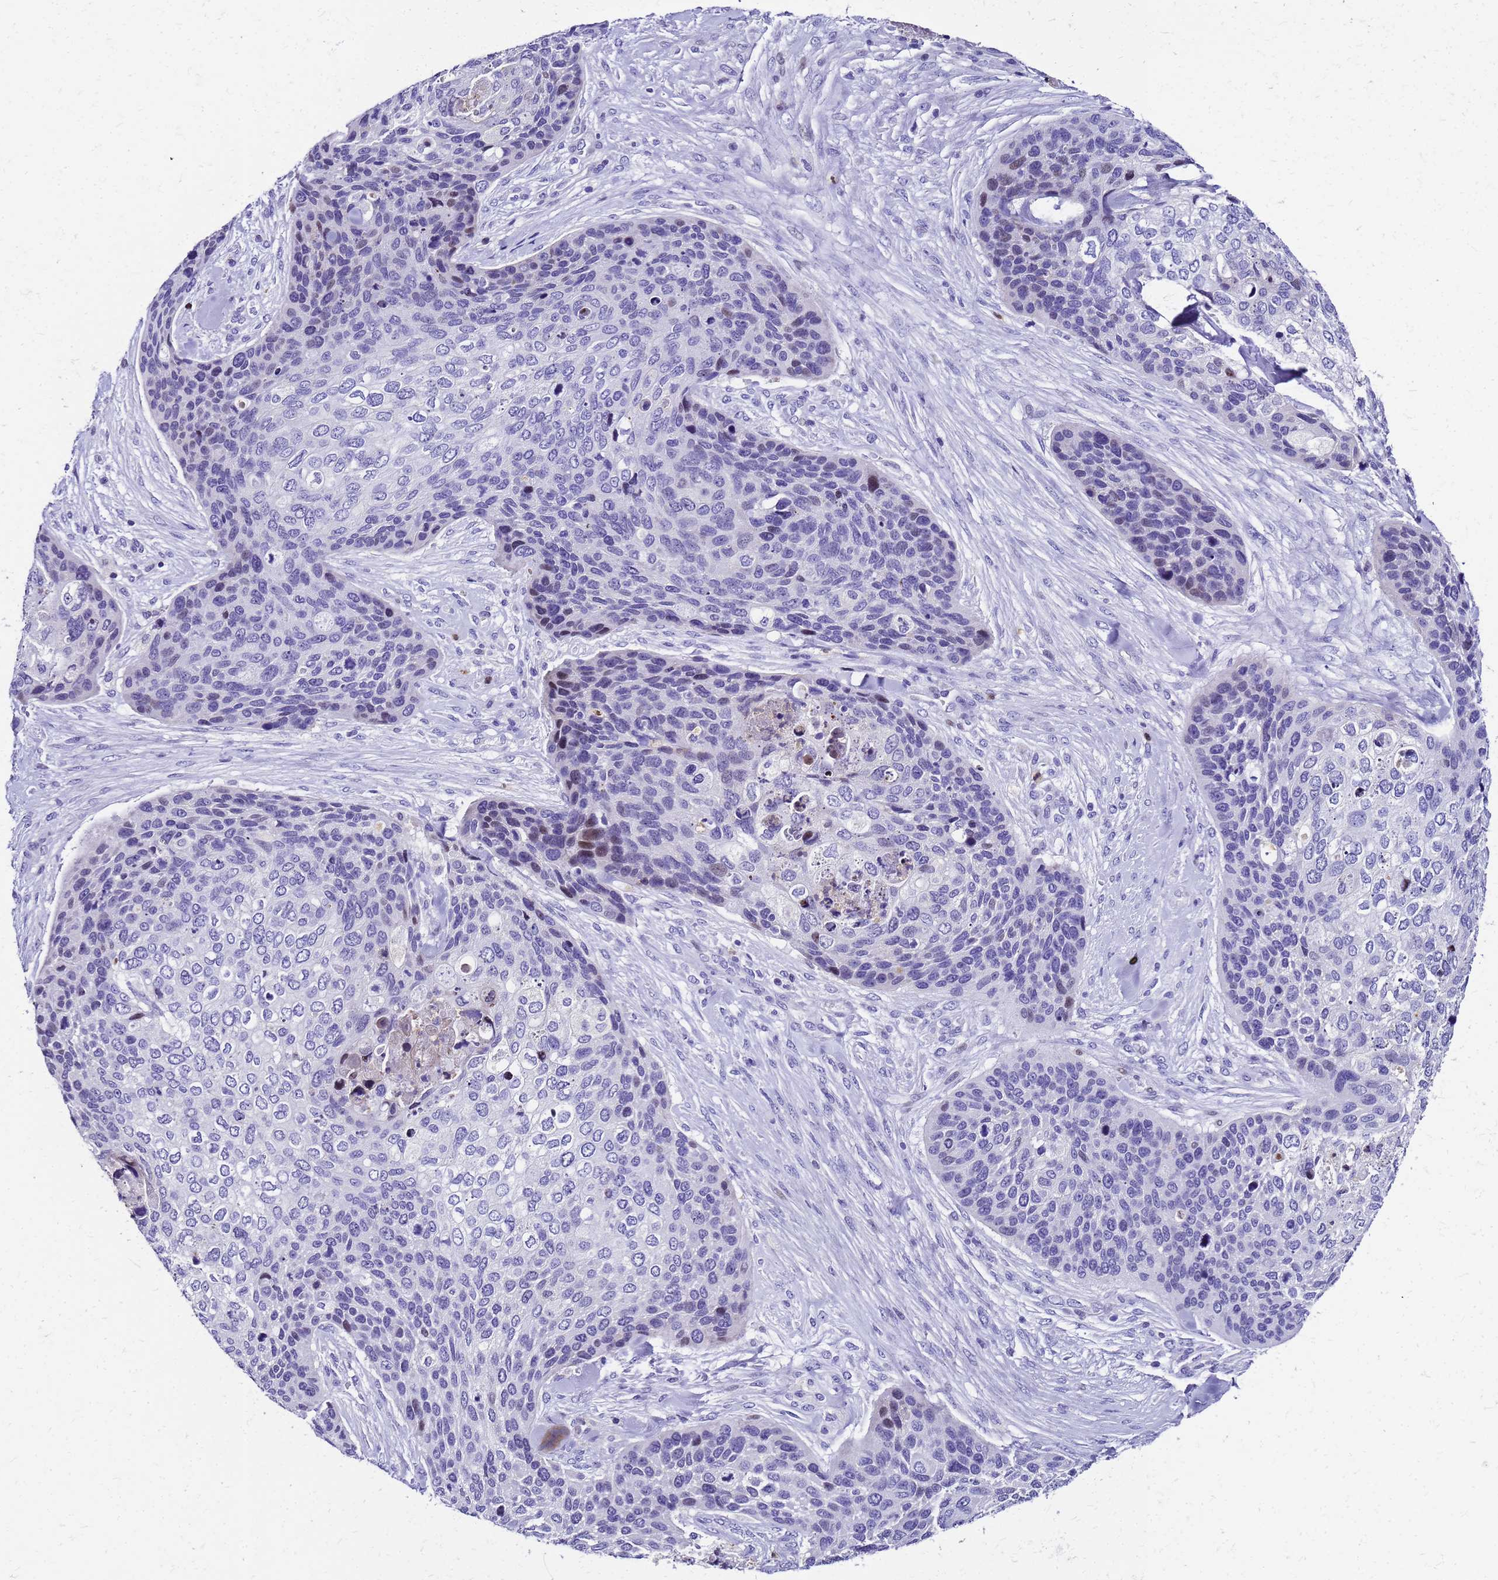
{"staining": {"intensity": "moderate", "quantity": "<25%", "location": "nuclear"}, "tissue": "skin cancer", "cell_type": "Tumor cells", "image_type": "cancer", "snomed": [{"axis": "morphology", "description": "Basal cell carcinoma"}, {"axis": "topography", "description": "Skin"}], "caption": "Immunohistochemical staining of skin basal cell carcinoma shows moderate nuclear protein positivity in approximately <25% of tumor cells.", "gene": "SMIM21", "patient": {"sex": "female", "age": 74}}